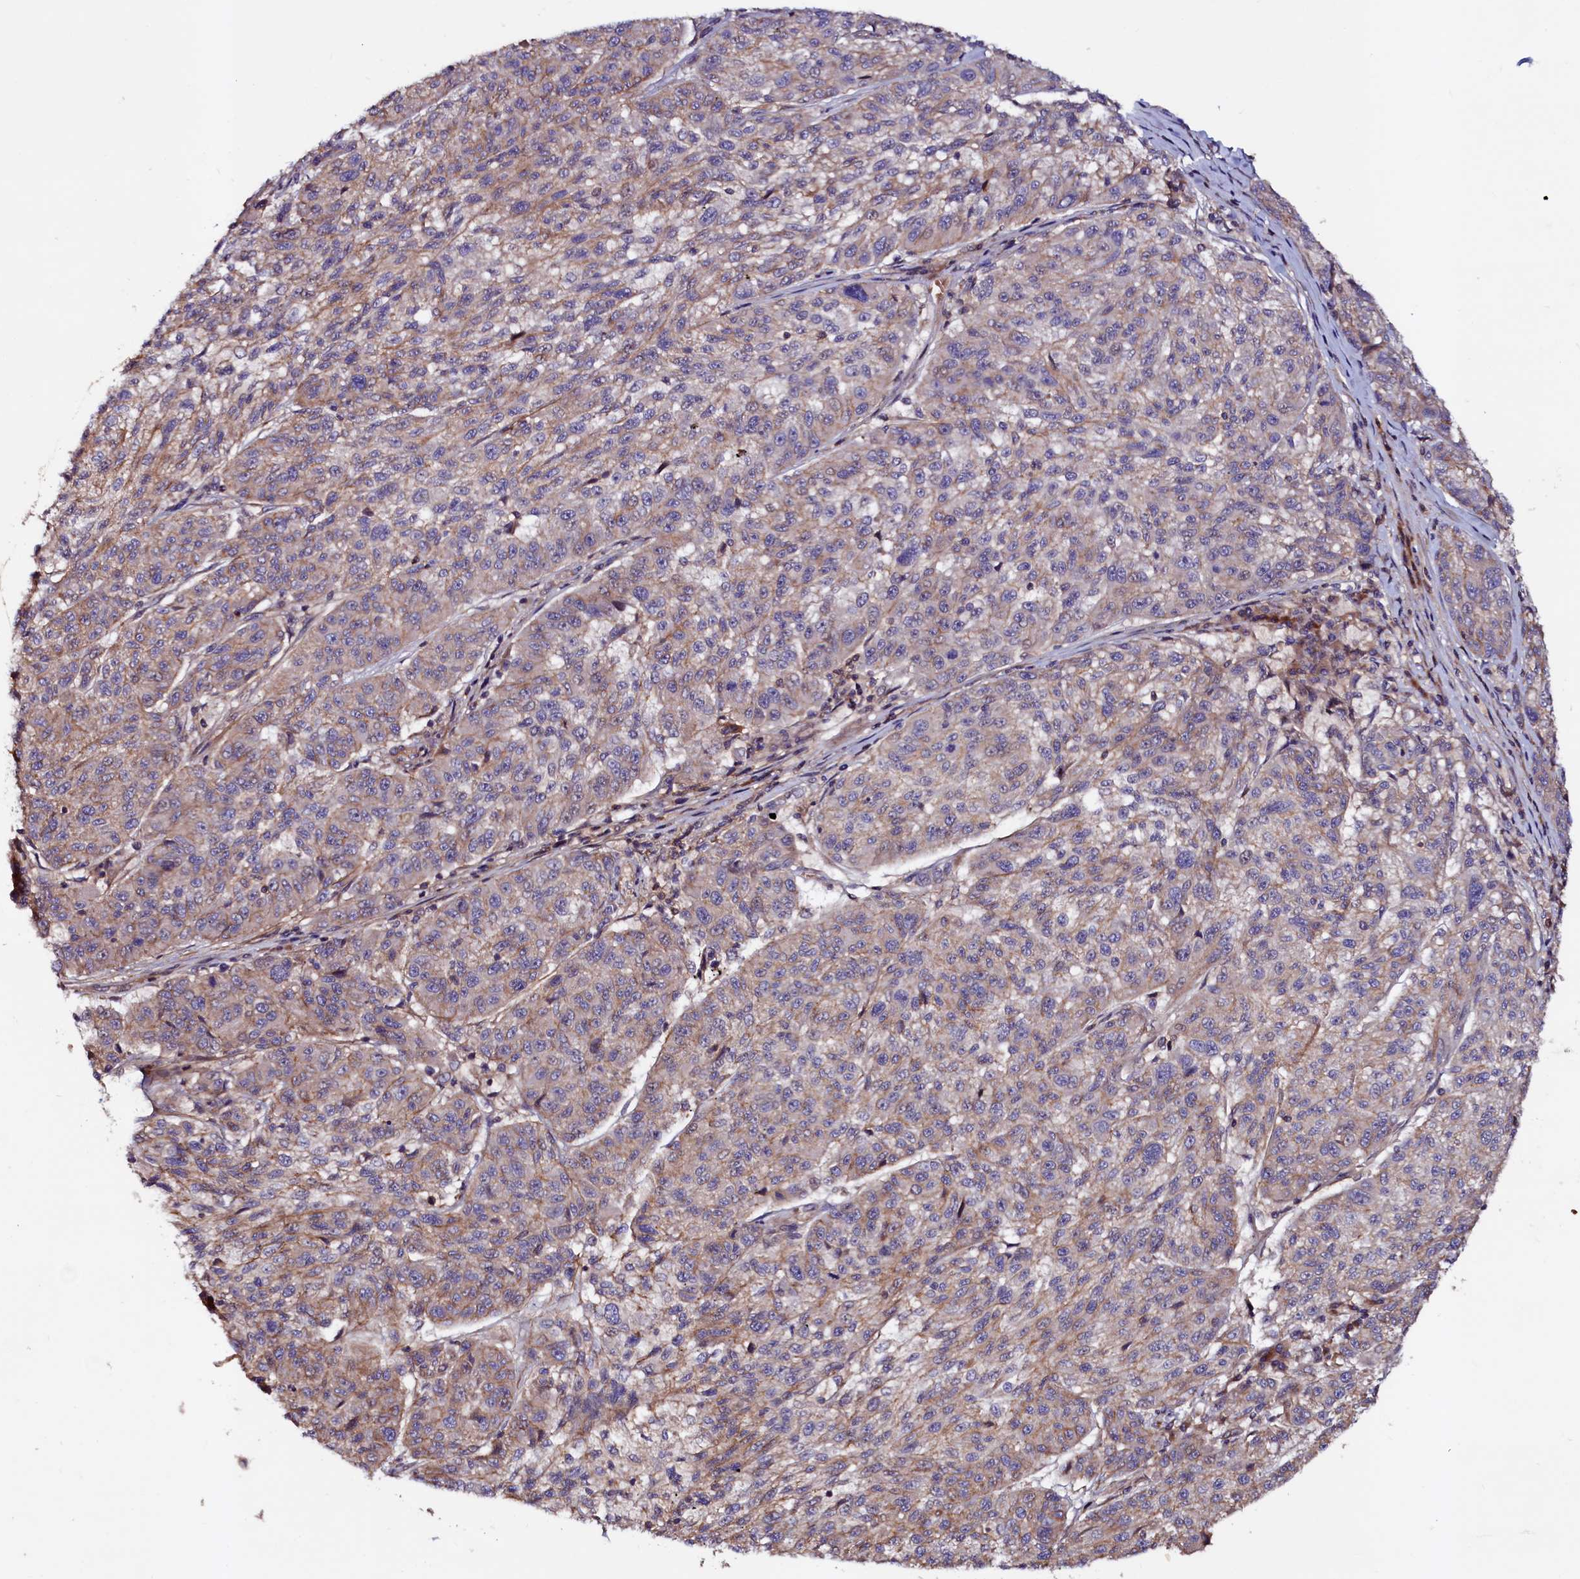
{"staining": {"intensity": "weak", "quantity": "25%-75%", "location": "cytoplasmic/membranous"}, "tissue": "melanoma", "cell_type": "Tumor cells", "image_type": "cancer", "snomed": [{"axis": "morphology", "description": "Malignant melanoma, NOS"}, {"axis": "topography", "description": "Skin"}], "caption": "IHC staining of malignant melanoma, which displays low levels of weak cytoplasmic/membranous staining in approximately 25%-75% of tumor cells indicating weak cytoplasmic/membranous protein expression. The staining was performed using DAB (brown) for protein detection and nuclei were counterstained in hematoxylin (blue).", "gene": "DUOXA1", "patient": {"sex": "male", "age": 53}}